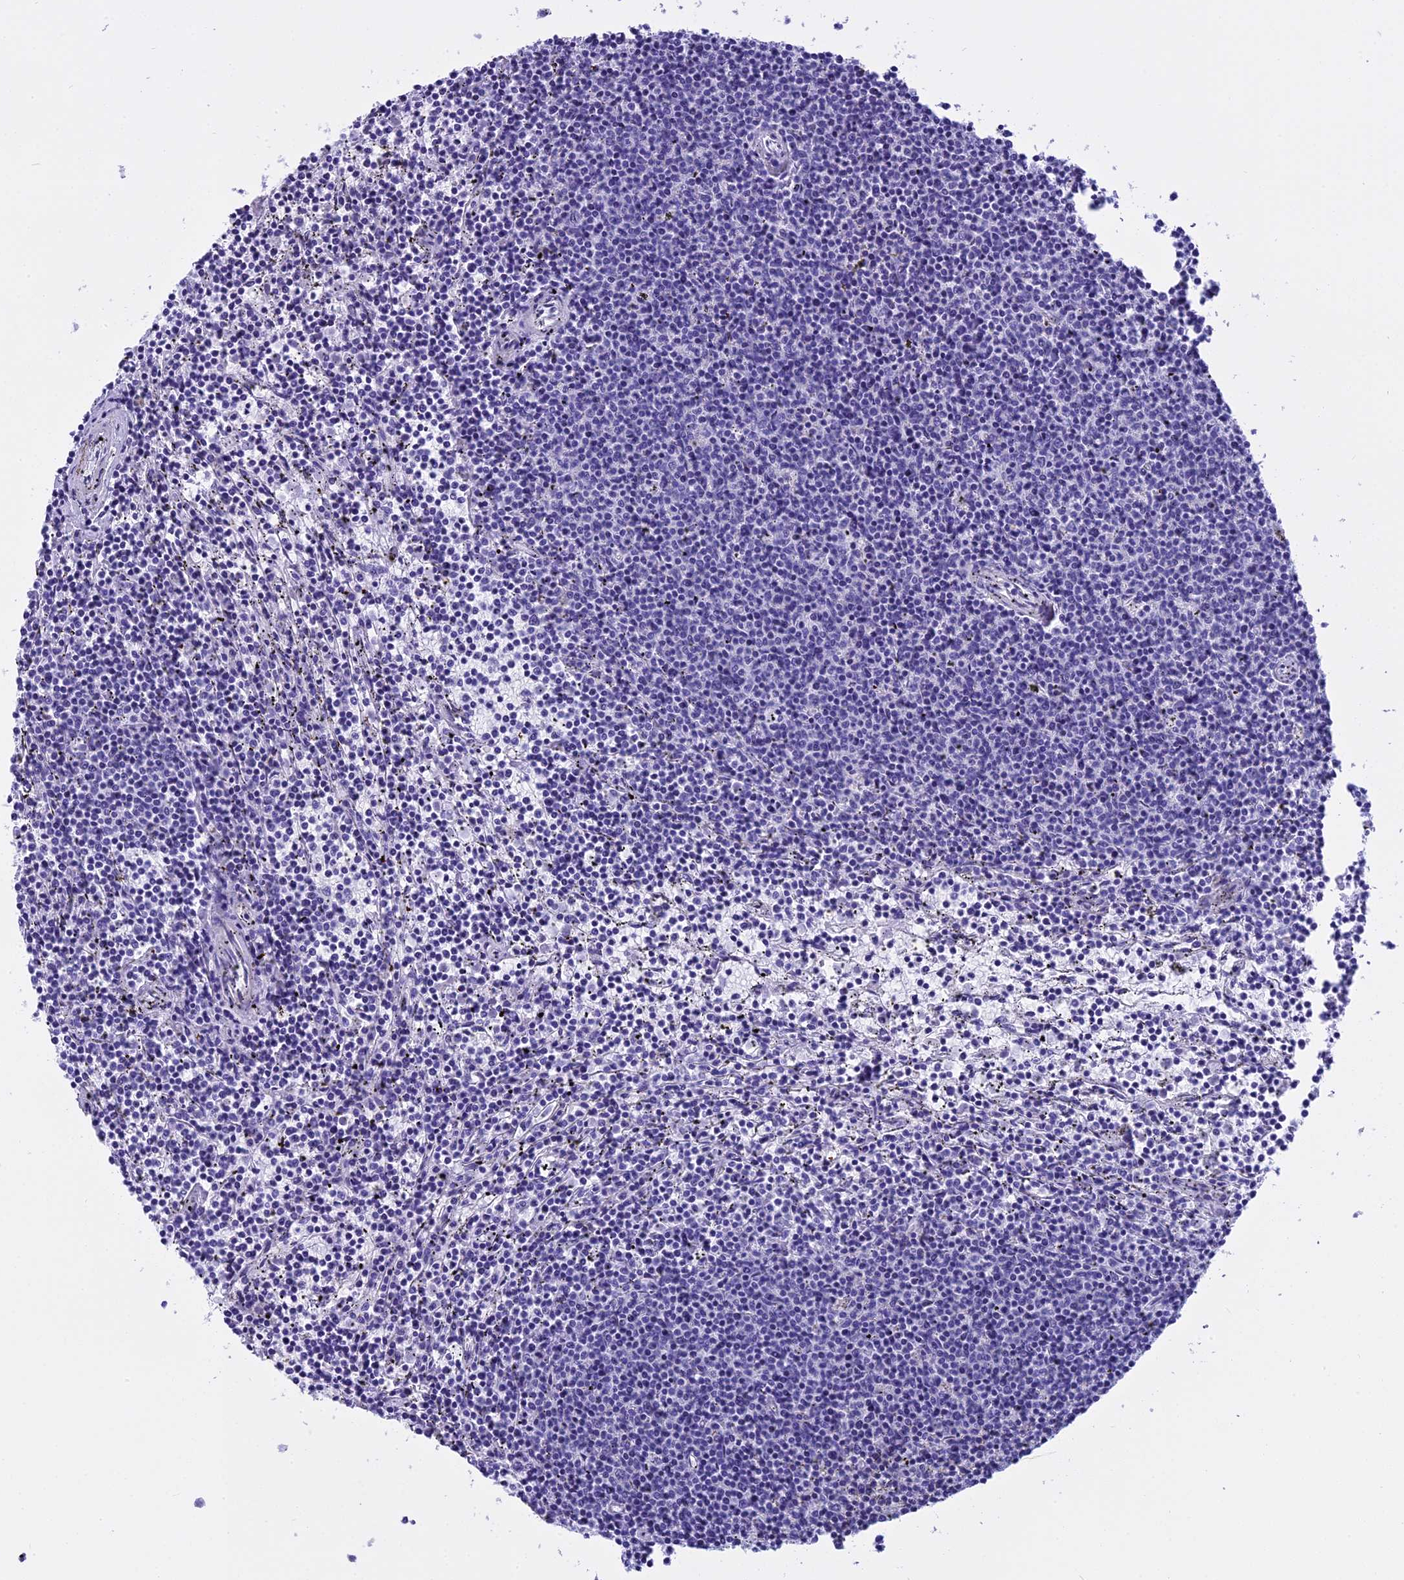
{"staining": {"intensity": "negative", "quantity": "none", "location": "none"}, "tissue": "lymphoma", "cell_type": "Tumor cells", "image_type": "cancer", "snomed": [{"axis": "morphology", "description": "Malignant lymphoma, non-Hodgkin's type, Low grade"}, {"axis": "topography", "description": "Spleen"}], "caption": "The histopathology image exhibits no significant expression in tumor cells of low-grade malignant lymphoma, non-Hodgkin's type.", "gene": "KCTD14", "patient": {"sex": "female", "age": 50}}